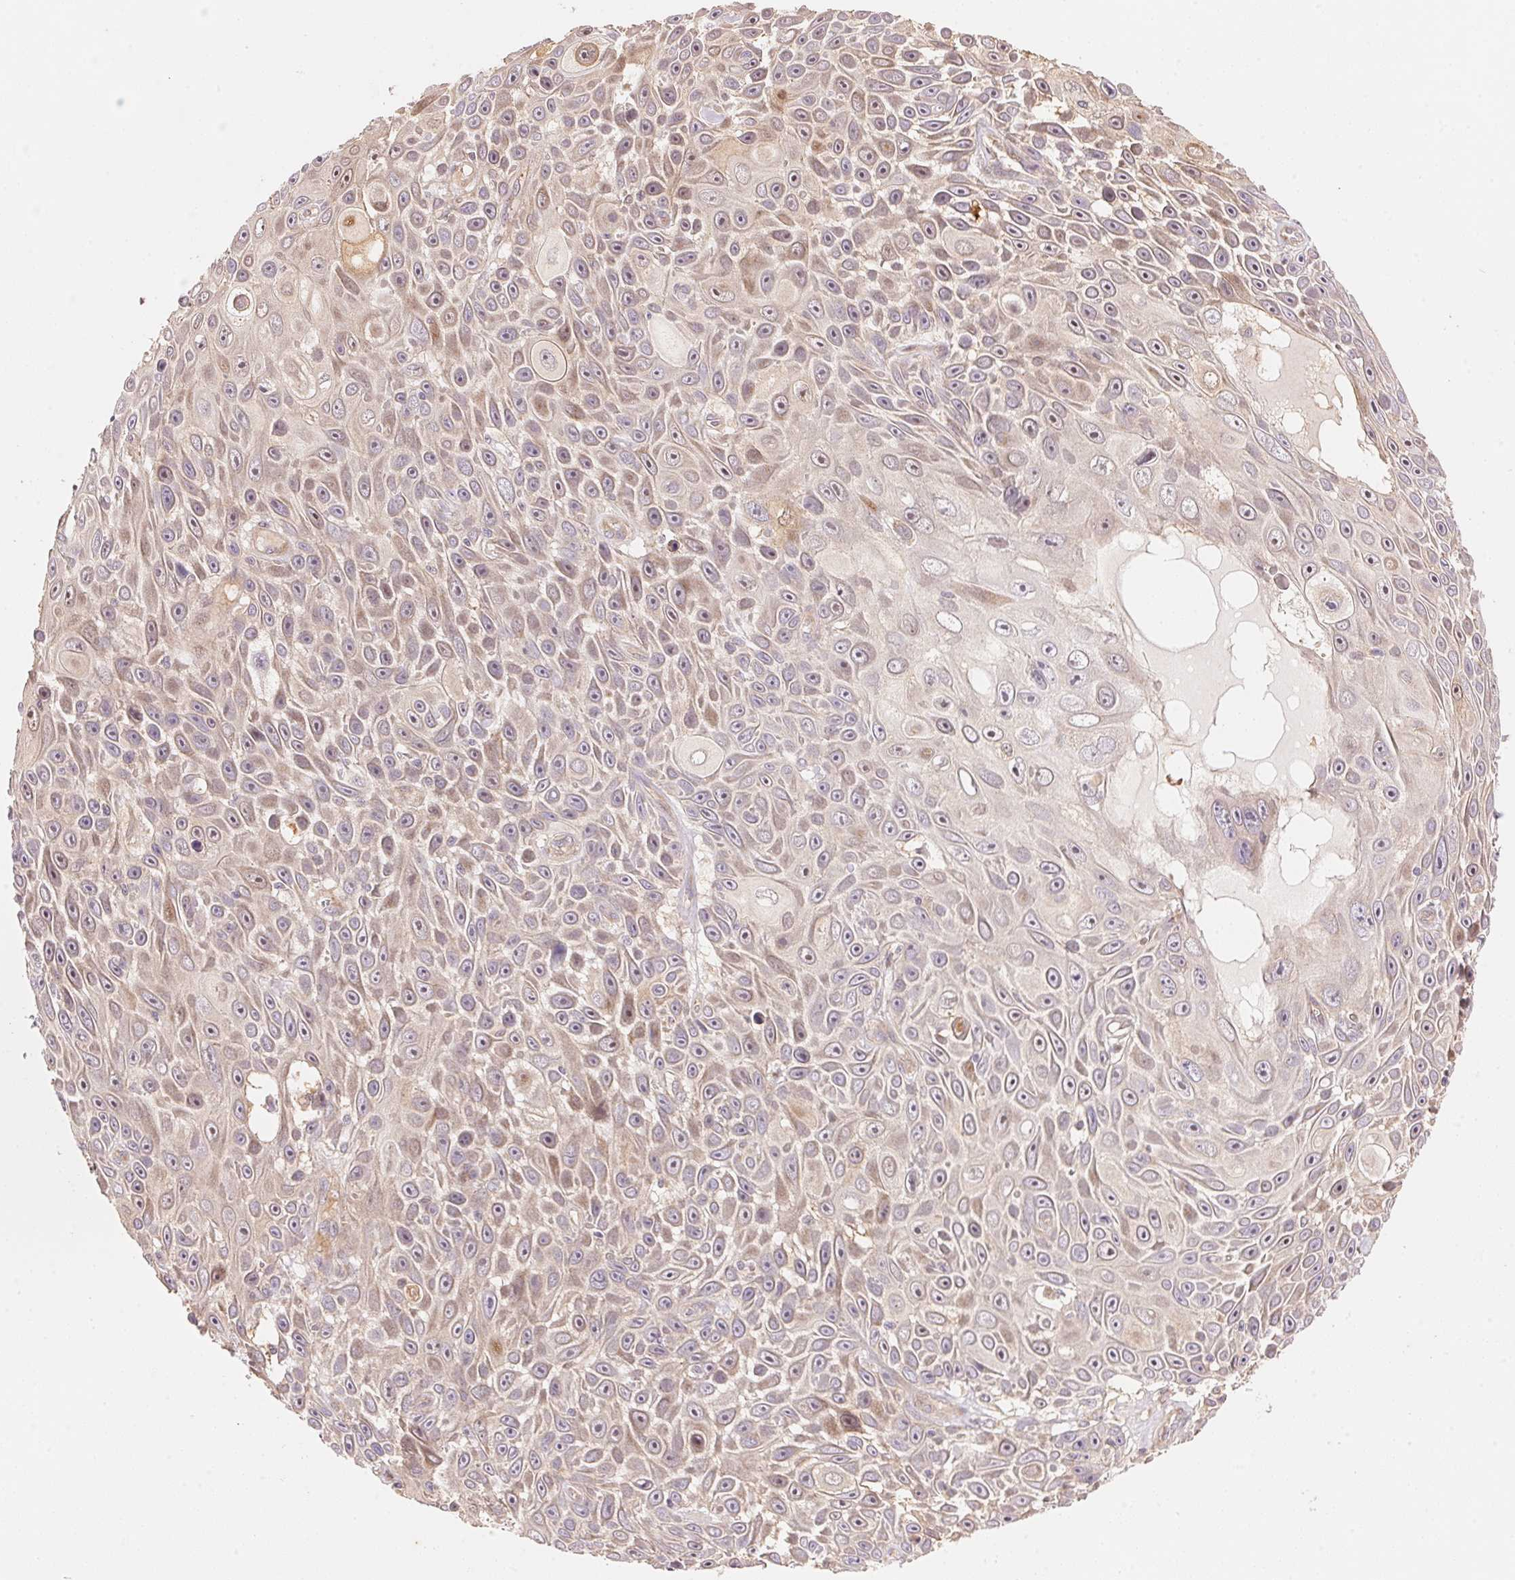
{"staining": {"intensity": "weak", "quantity": "25%-75%", "location": "cytoplasmic/membranous,nuclear"}, "tissue": "skin cancer", "cell_type": "Tumor cells", "image_type": "cancer", "snomed": [{"axis": "morphology", "description": "Squamous cell carcinoma, NOS"}, {"axis": "topography", "description": "Skin"}], "caption": "The photomicrograph exhibits staining of skin squamous cell carcinoma, revealing weak cytoplasmic/membranous and nuclear protein expression (brown color) within tumor cells. Immunohistochemistry stains the protein in brown and the nuclei are stained blue.", "gene": "TNIP2", "patient": {"sex": "male", "age": 82}}